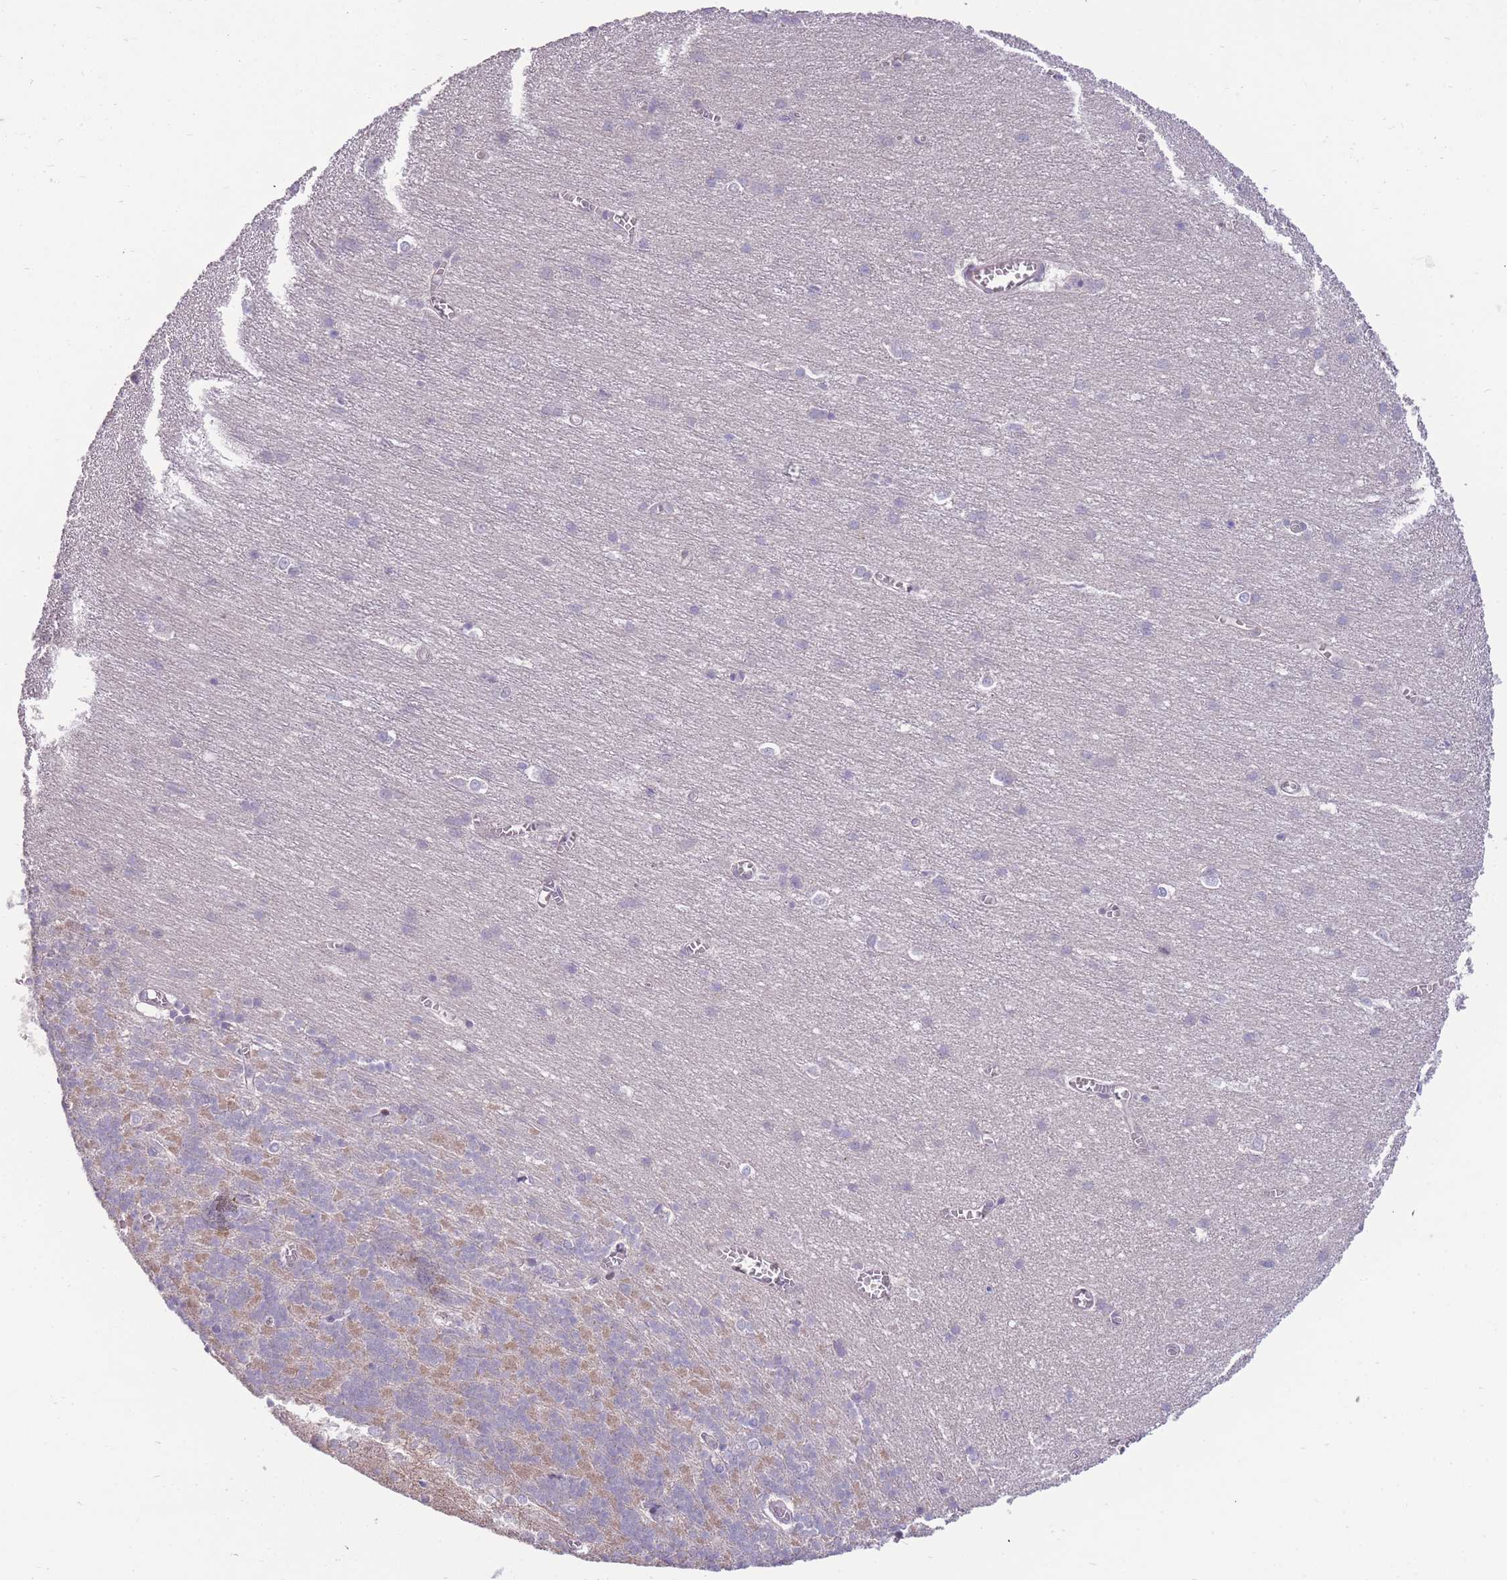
{"staining": {"intensity": "negative", "quantity": "none", "location": "none"}, "tissue": "cerebellum", "cell_type": "Cells in granular layer", "image_type": "normal", "snomed": [{"axis": "morphology", "description": "Normal tissue, NOS"}, {"axis": "topography", "description": "Cerebellum"}], "caption": "Immunohistochemistry (IHC) photomicrograph of normal human cerebellum stained for a protein (brown), which reveals no positivity in cells in granular layer.", "gene": "RIC8A", "patient": {"sex": "male", "age": 37}}